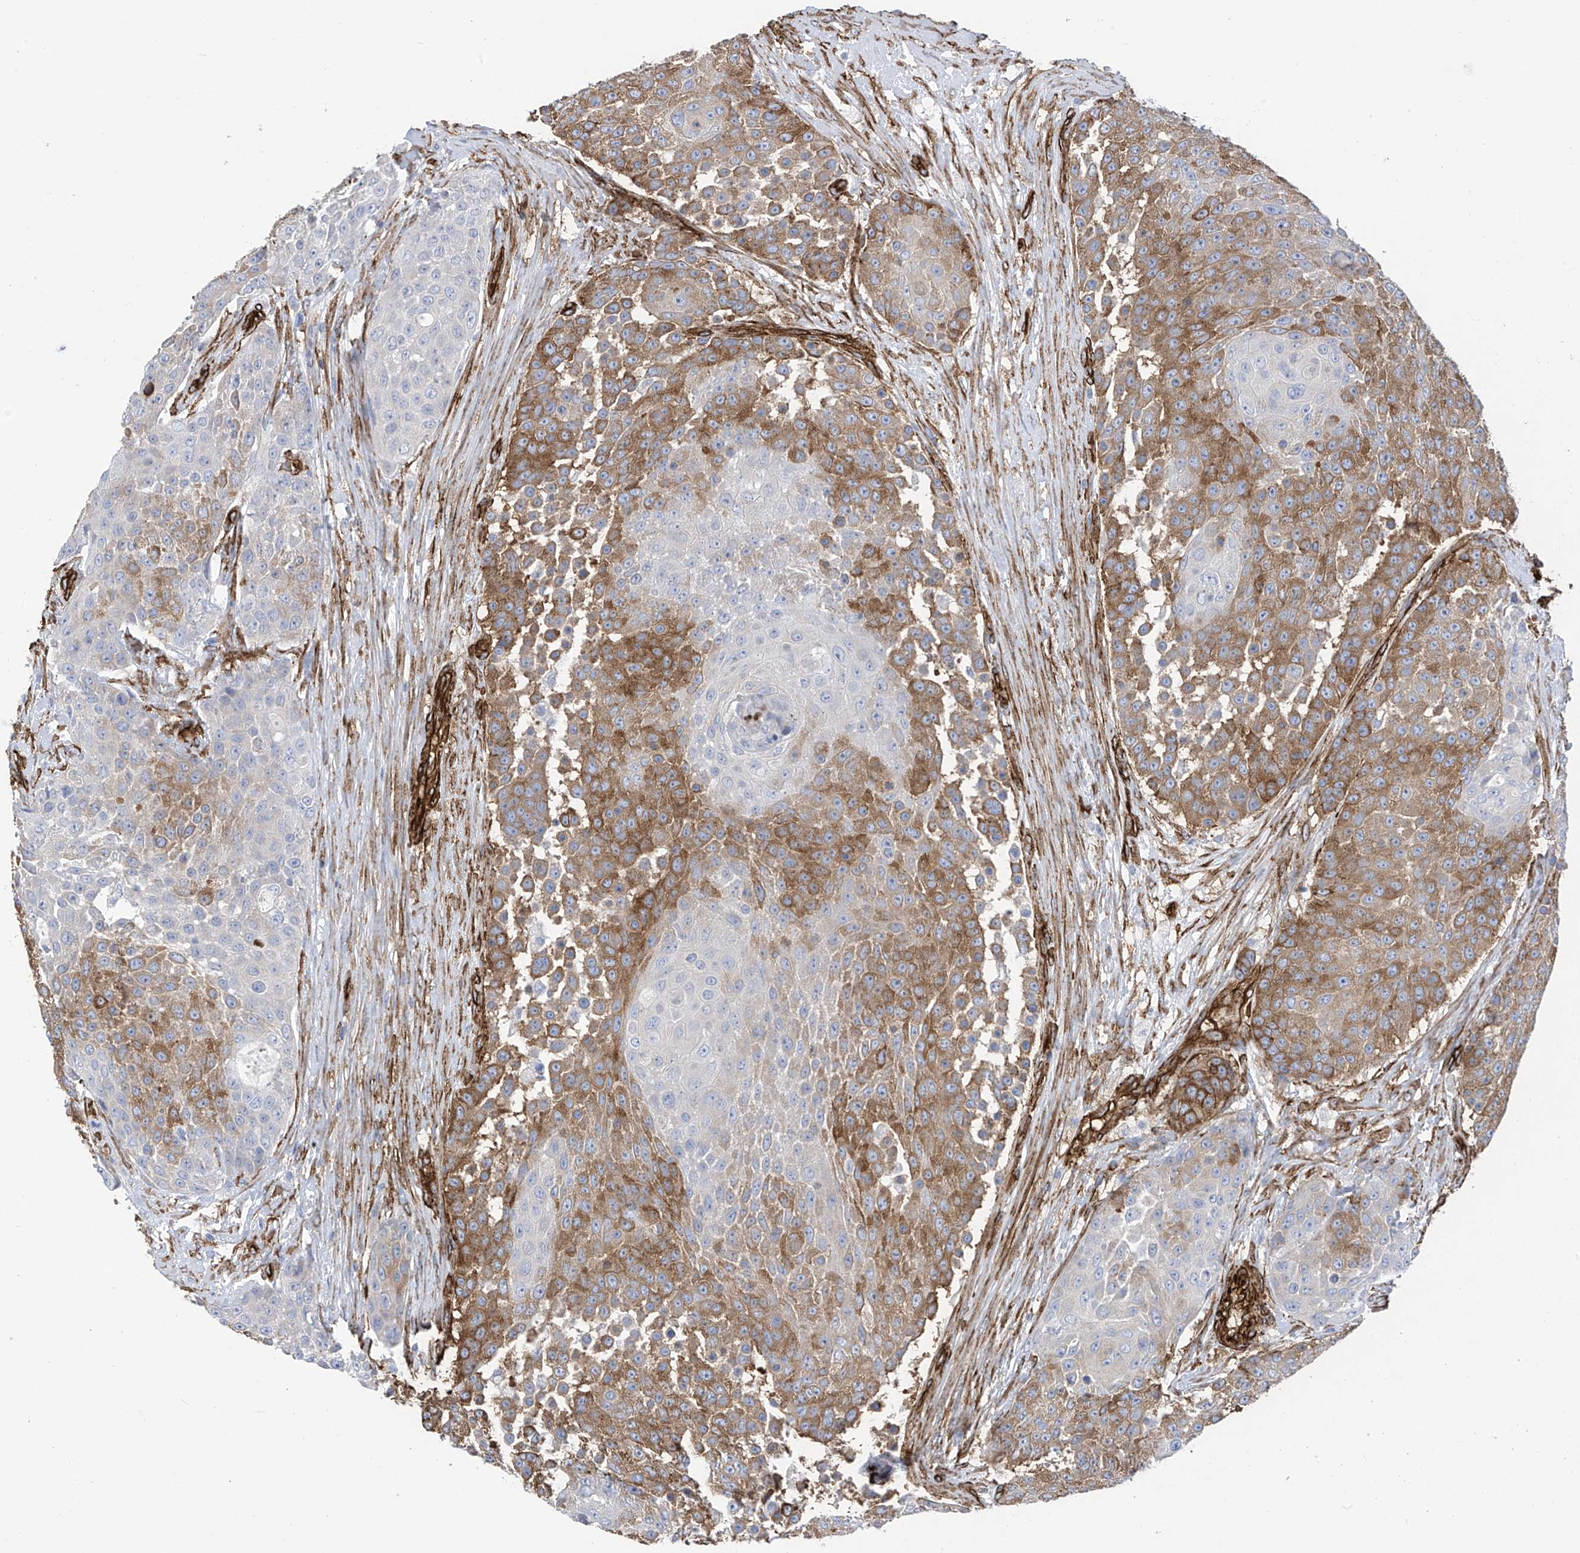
{"staining": {"intensity": "moderate", "quantity": "25%-75%", "location": "cytoplasmic/membranous"}, "tissue": "urothelial cancer", "cell_type": "Tumor cells", "image_type": "cancer", "snomed": [{"axis": "morphology", "description": "Urothelial carcinoma, High grade"}, {"axis": "topography", "description": "Urinary bladder"}], "caption": "There is medium levels of moderate cytoplasmic/membranous positivity in tumor cells of urothelial cancer, as demonstrated by immunohistochemical staining (brown color).", "gene": "UBTD1", "patient": {"sex": "female", "age": 63}}